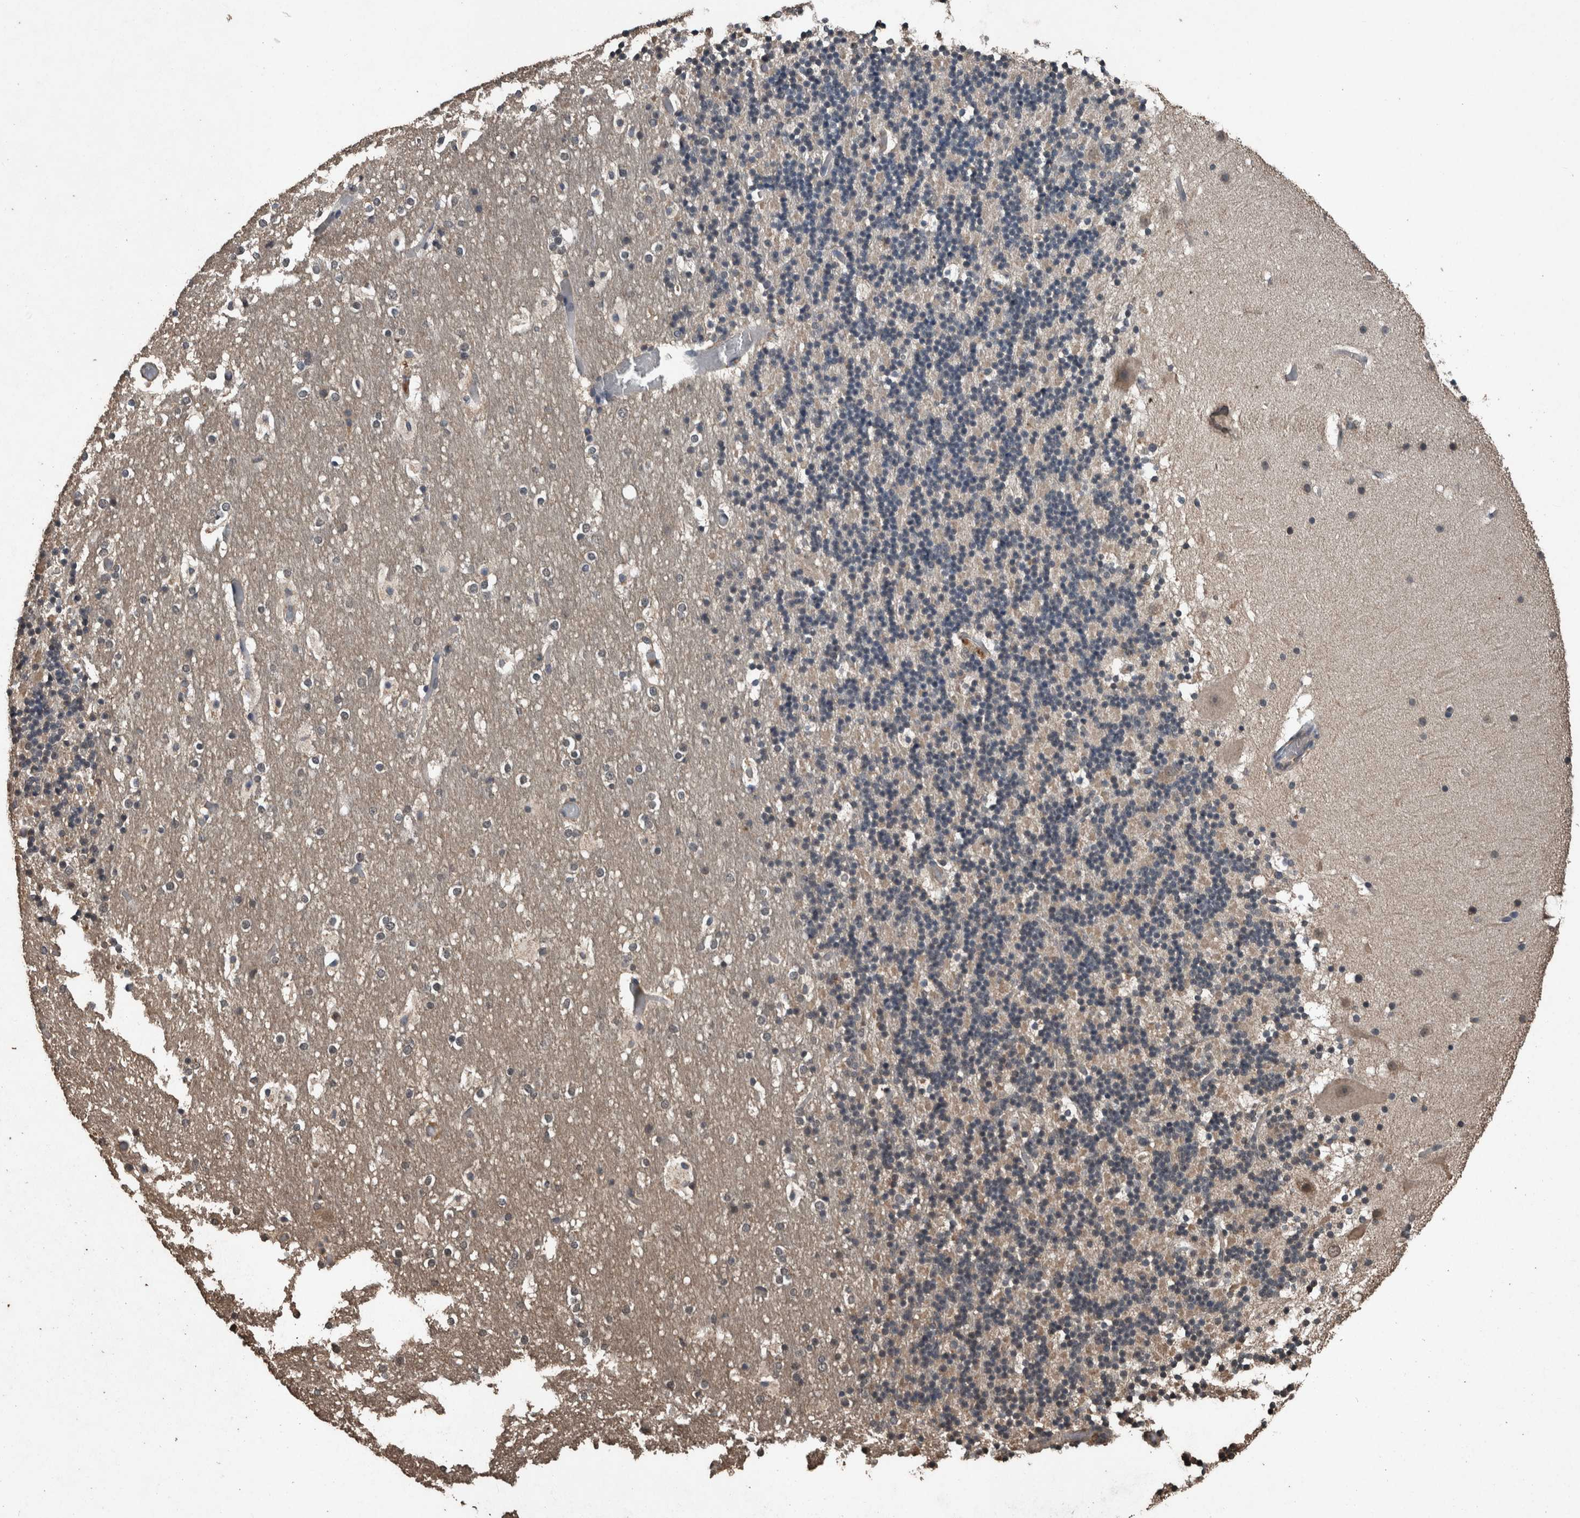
{"staining": {"intensity": "negative", "quantity": "none", "location": "none"}, "tissue": "cerebellum", "cell_type": "Cells in granular layer", "image_type": "normal", "snomed": [{"axis": "morphology", "description": "Normal tissue, NOS"}, {"axis": "topography", "description": "Cerebellum"}], "caption": "Cerebellum stained for a protein using IHC exhibits no staining cells in granular layer.", "gene": "FGFRL1", "patient": {"sex": "male", "age": 57}}